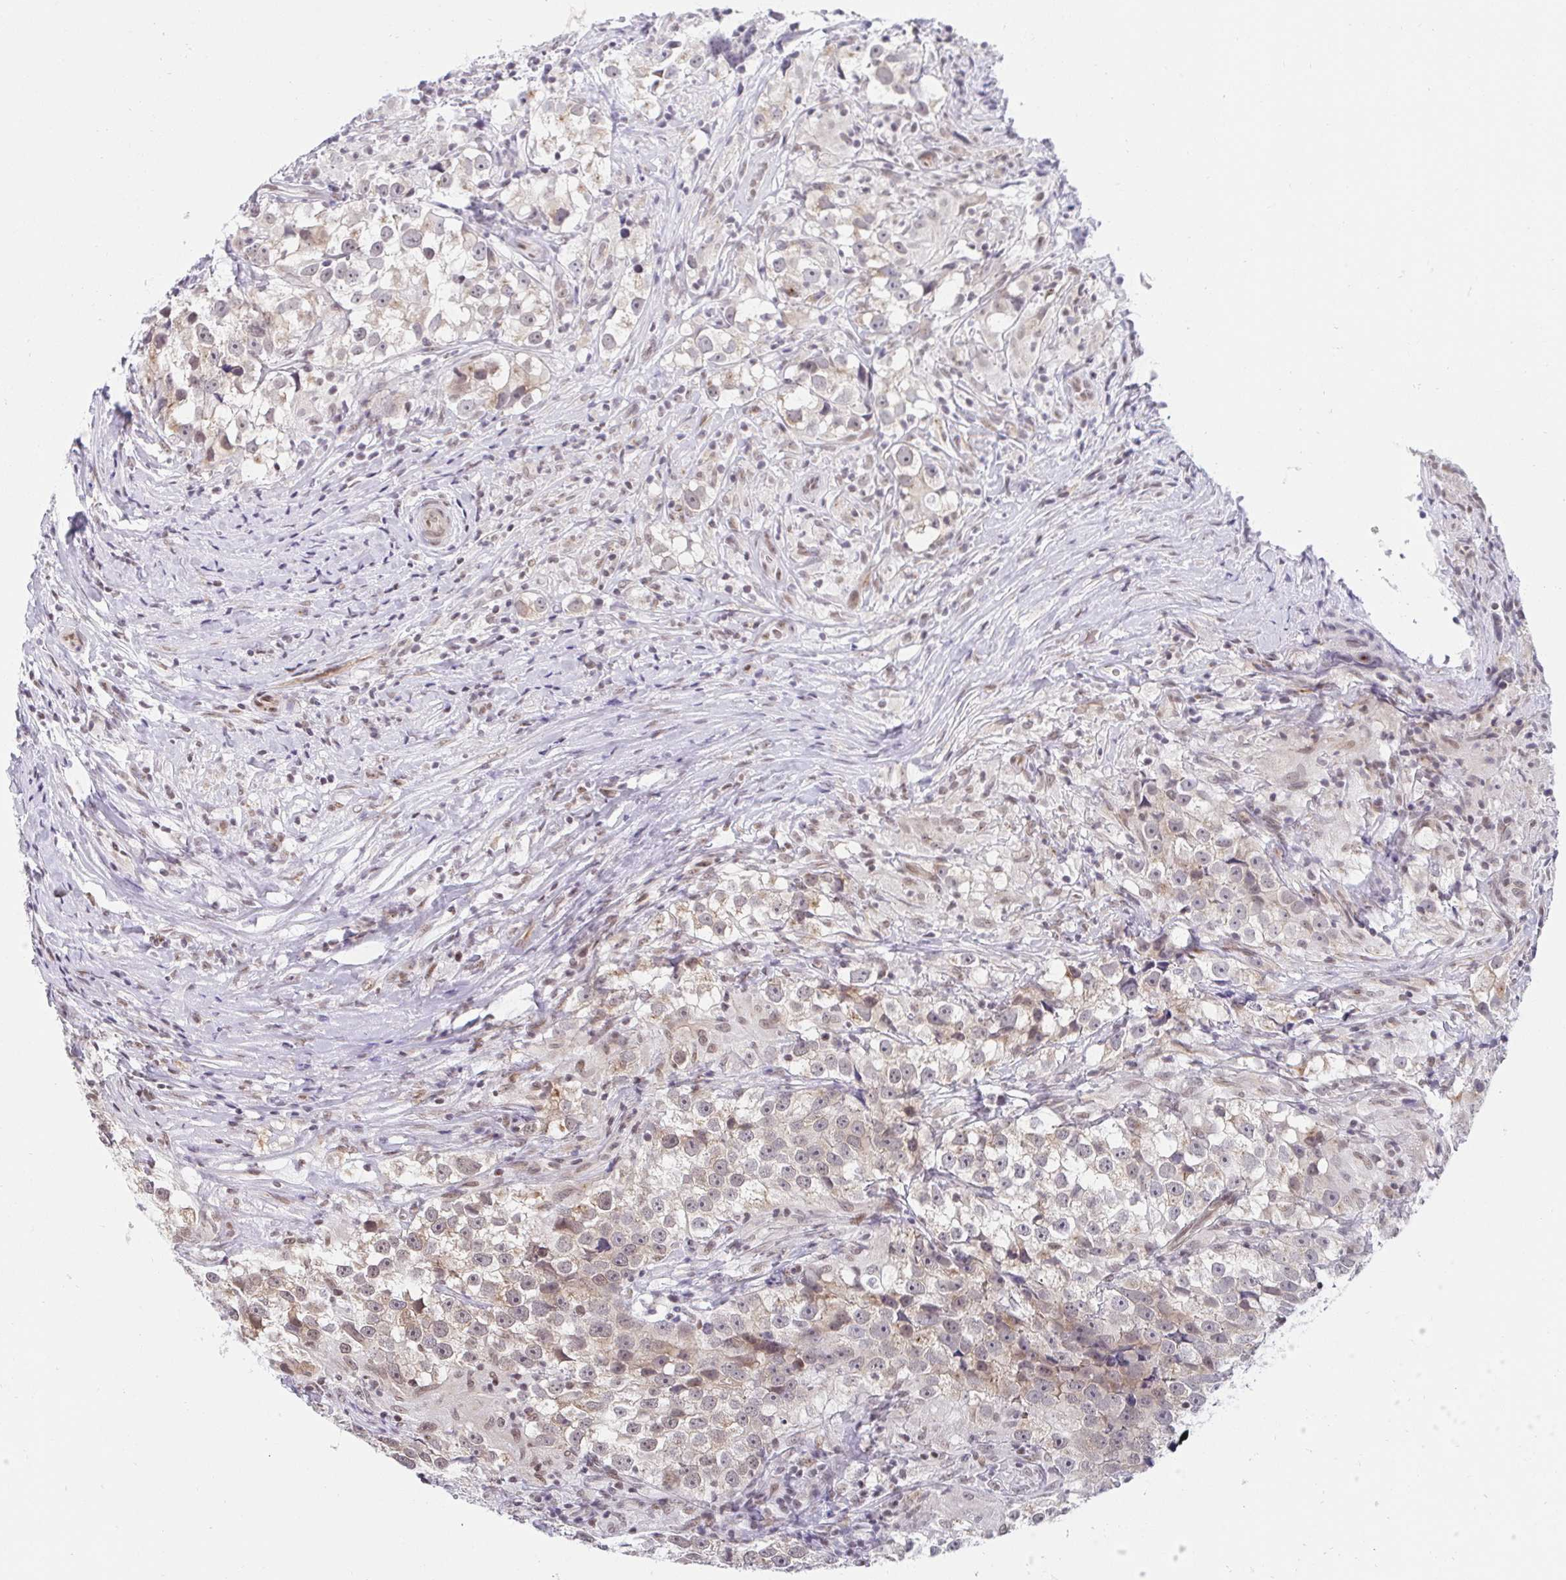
{"staining": {"intensity": "weak", "quantity": "<25%", "location": "nuclear"}, "tissue": "testis cancer", "cell_type": "Tumor cells", "image_type": "cancer", "snomed": [{"axis": "morphology", "description": "Seminoma, NOS"}, {"axis": "topography", "description": "Testis"}], "caption": "A photomicrograph of testis cancer stained for a protein displays no brown staining in tumor cells.", "gene": "SLC7A10", "patient": {"sex": "male", "age": 46}}